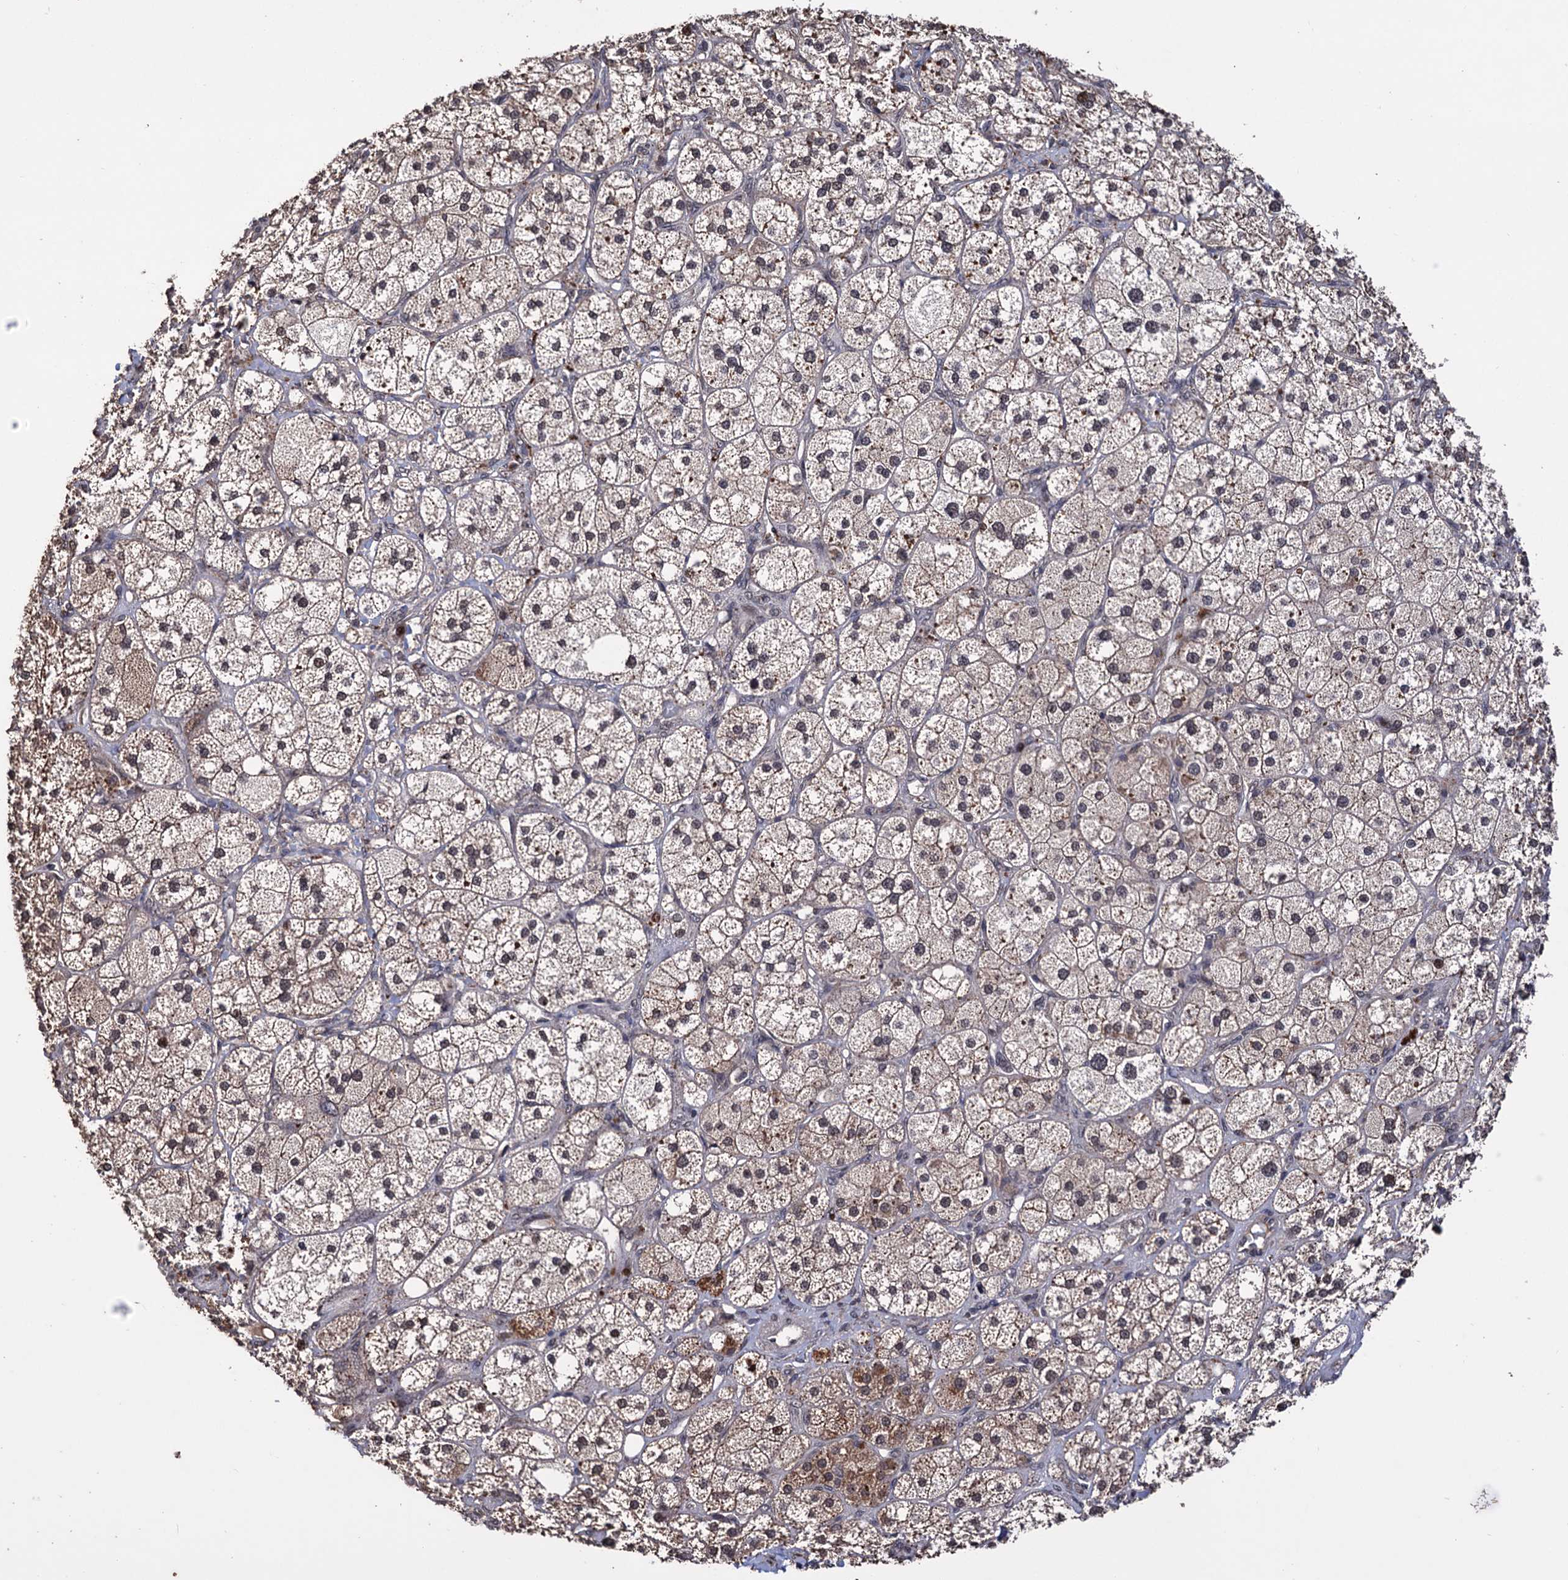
{"staining": {"intensity": "moderate", "quantity": ">75%", "location": "cytoplasmic/membranous,nuclear"}, "tissue": "adrenal gland", "cell_type": "Glandular cells", "image_type": "normal", "snomed": [{"axis": "morphology", "description": "Normal tissue, NOS"}, {"axis": "topography", "description": "Adrenal gland"}], "caption": "Immunohistochemistry of unremarkable adrenal gland reveals medium levels of moderate cytoplasmic/membranous,nuclear positivity in about >75% of glandular cells.", "gene": "KLF5", "patient": {"sex": "male", "age": 61}}